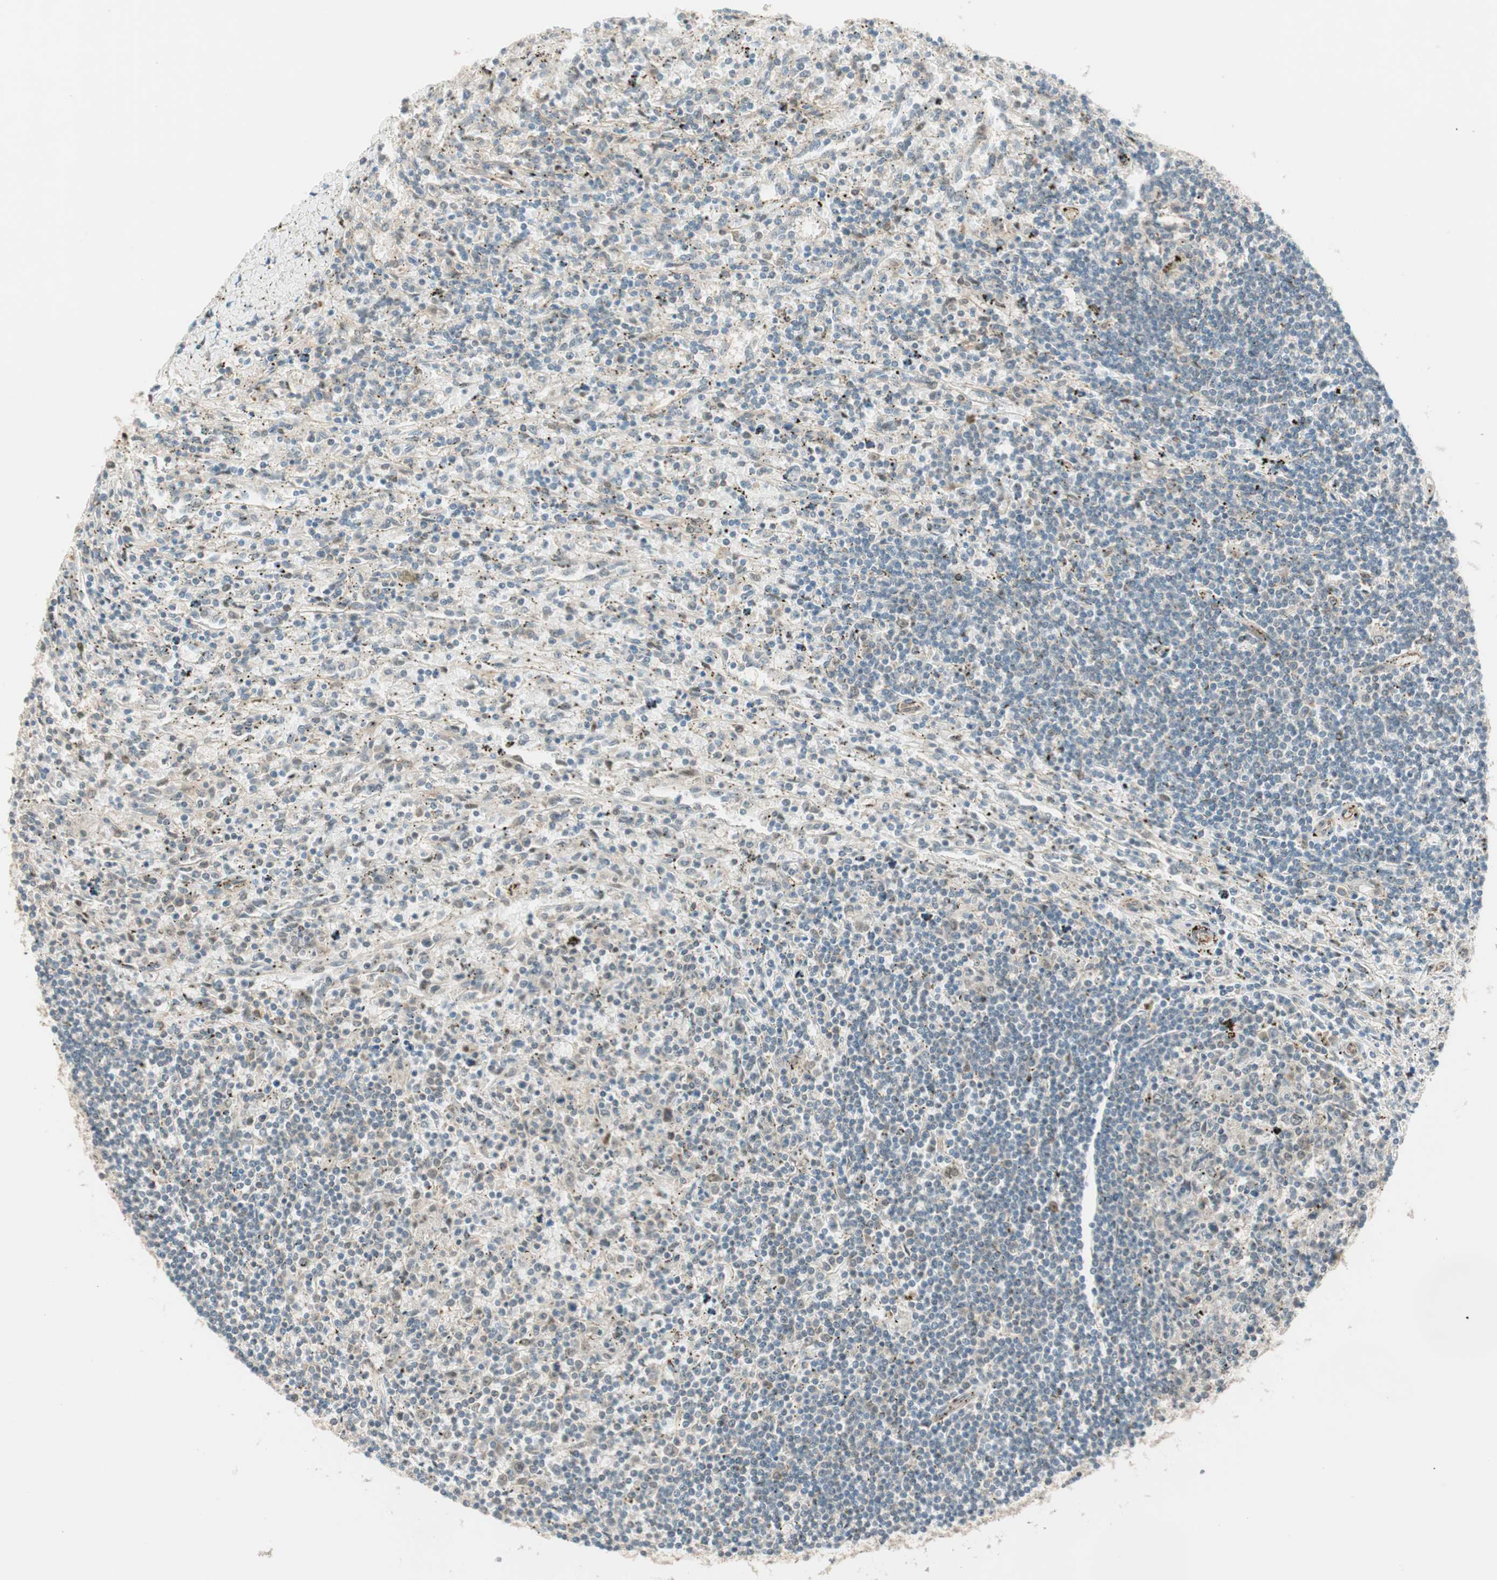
{"staining": {"intensity": "weak", "quantity": "<25%", "location": "cytoplasmic/membranous"}, "tissue": "lymphoma", "cell_type": "Tumor cells", "image_type": "cancer", "snomed": [{"axis": "morphology", "description": "Malignant lymphoma, non-Hodgkin's type, Low grade"}, {"axis": "topography", "description": "Spleen"}], "caption": "A high-resolution image shows immunohistochemistry staining of malignant lymphoma, non-Hodgkin's type (low-grade), which demonstrates no significant expression in tumor cells.", "gene": "PSMD8", "patient": {"sex": "male", "age": 76}}